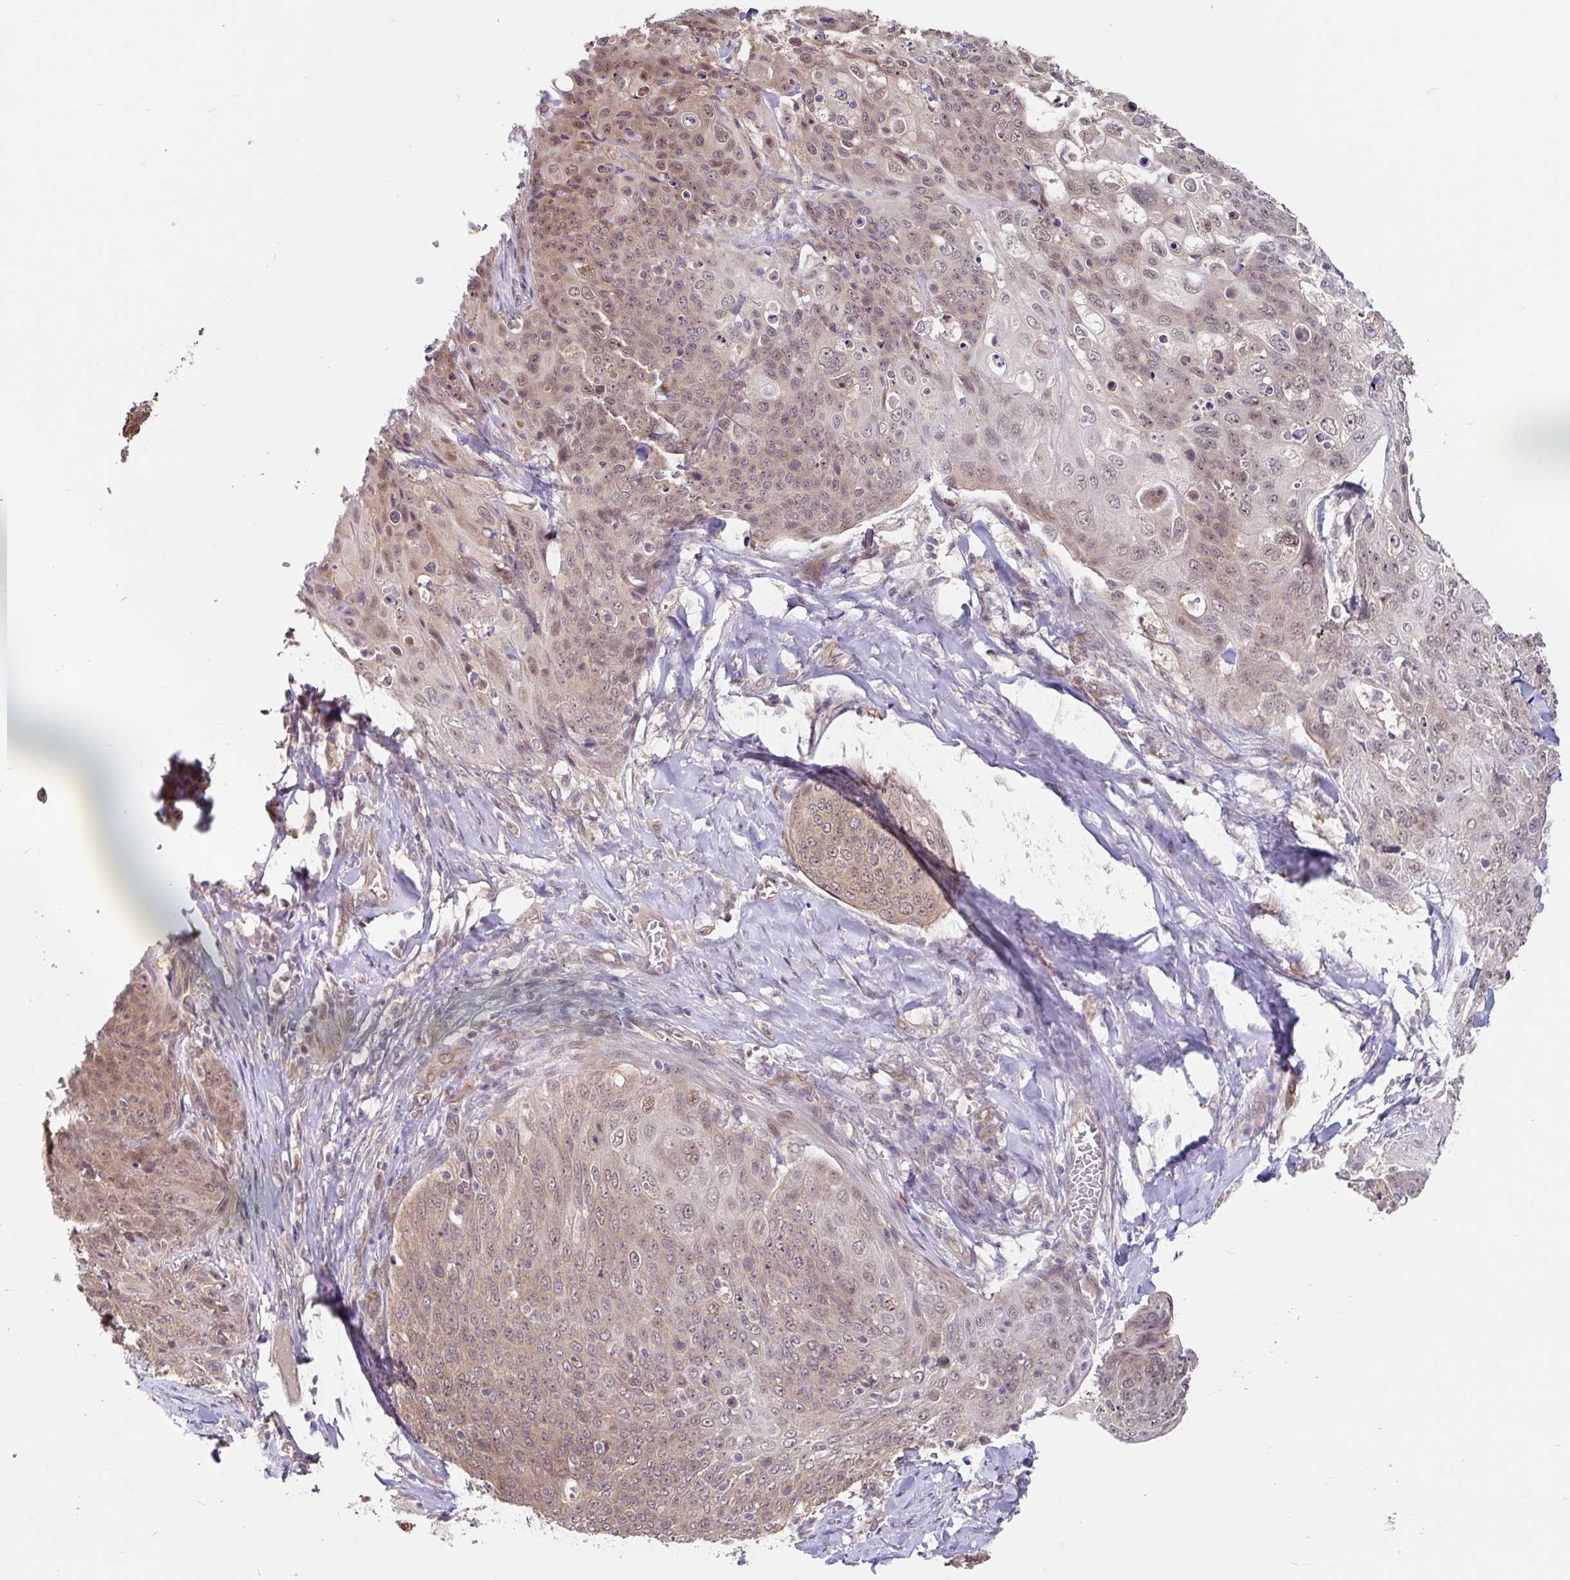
{"staining": {"intensity": "weak", "quantity": "25%-75%", "location": "cytoplasmic/membranous,nuclear"}, "tissue": "skin cancer", "cell_type": "Tumor cells", "image_type": "cancer", "snomed": [{"axis": "morphology", "description": "Squamous cell carcinoma, NOS"}, {"axis": "topography", "description": "Skin"}, {"axis": "topography", "description": "Vulva"}], "caption": "Weak cytoplasmic/membranous and nuclear protein staining is identified in about 25%-75% of tumor cells in skin squamous cell carcinoma.", "gene": "STYXL1", "patient": {"sex": "female", "age": 85}}